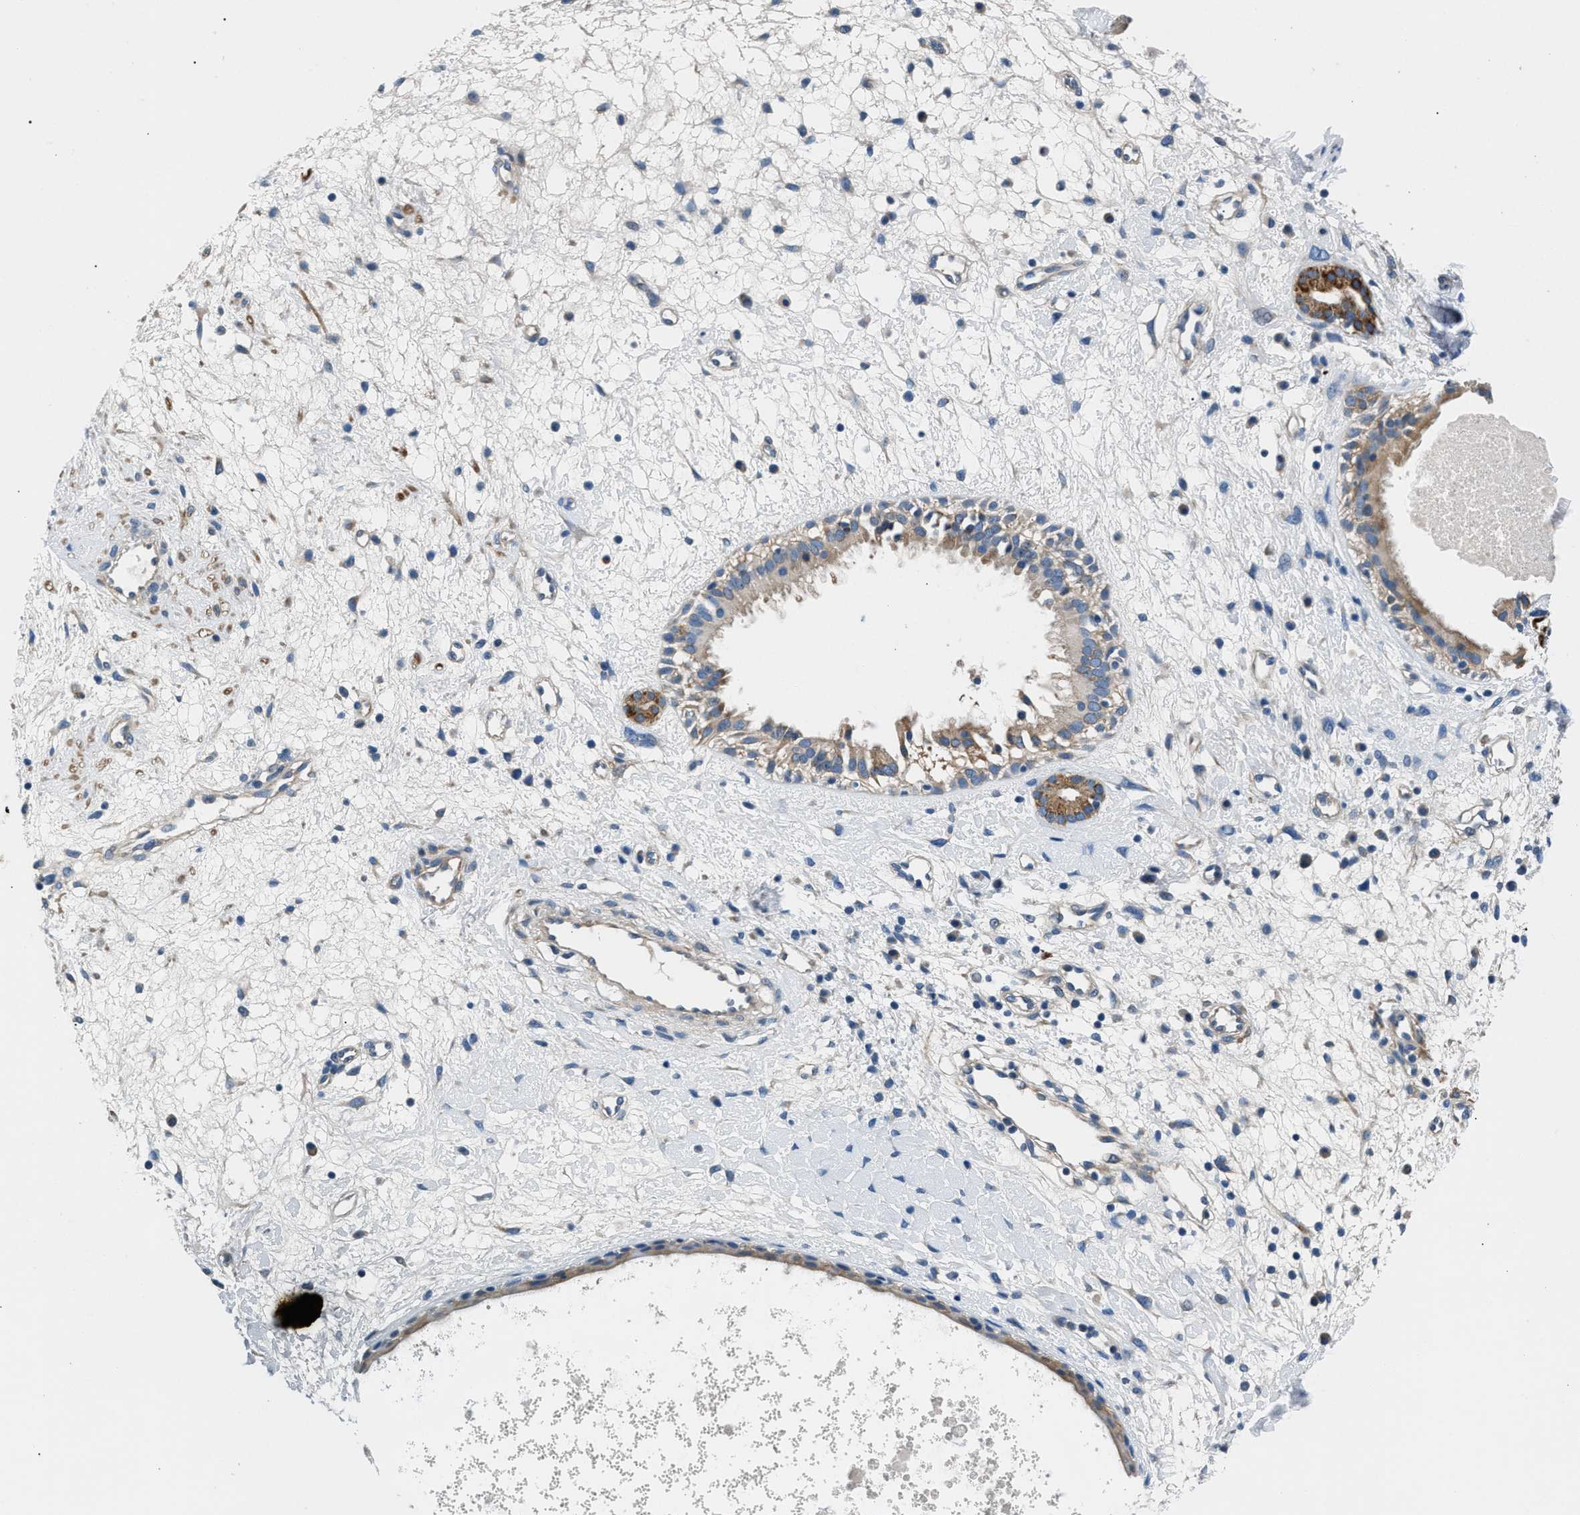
{"staining": {"intensity": "moderate", "quantity": ">75%", "location": "cytoplasmic/membranous"}, "tissue": "nasopharynx", "cell_type": "Respiratory epithelial cells", "image_type": "normal", "snomed": [{"axis": "morphology", "description": "Normal tissue, NOS"}, {"axis": "topography", "description": "Nasopharynx"}], "caption": "Nasopharynx stained with immunohistochemistry (IHC) shows moderate cytoplasmic/membranous expression in about >75% of respiratory epithelial cells. Ihc stains the protein of interest in brown and the nuclei are stained blue.", "gene": "CDRT4", "patient": {"sex": "male", "age": 22}}